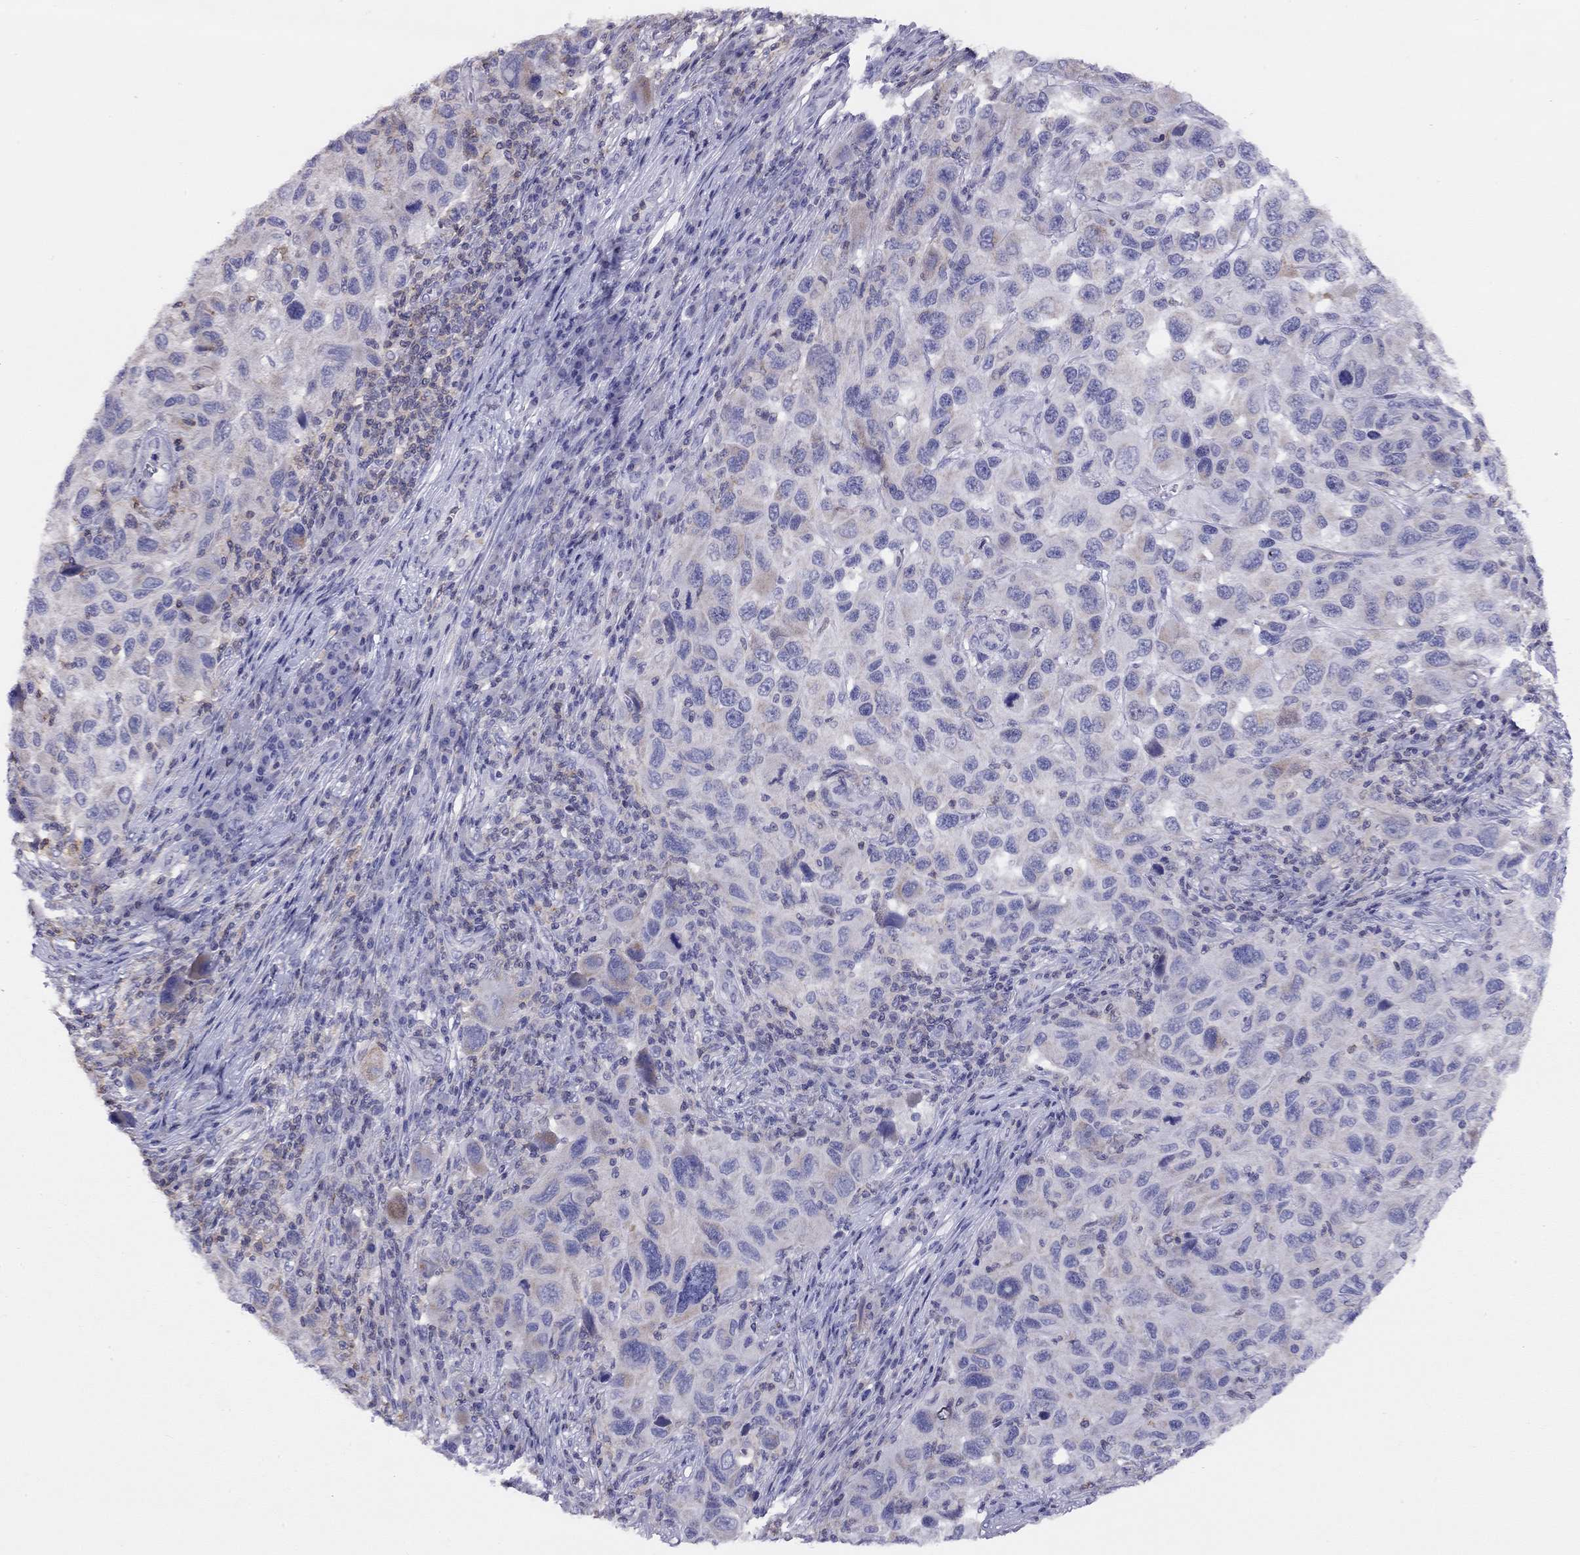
{"staining": {"intensity": "weak", "quantity": "<25%", "location": "cytoplasmic/membranous"}, "tissue": "melanoma", "cell_type": "Tumor cells", "image_type": "cancer", "snomed": [{"axis": "morphology", "description": "Malignant melanoma, NOS"}, {"axis": "topography", "description": "Skin"}], "caption": "DAB (3,3'-diaminobenzidine) immunohistochemical staining of malignant melanoma shows no significant positivity in tumor cells.", "gene": "CITED1", "patient": {"sex": "male", "age": 53}}